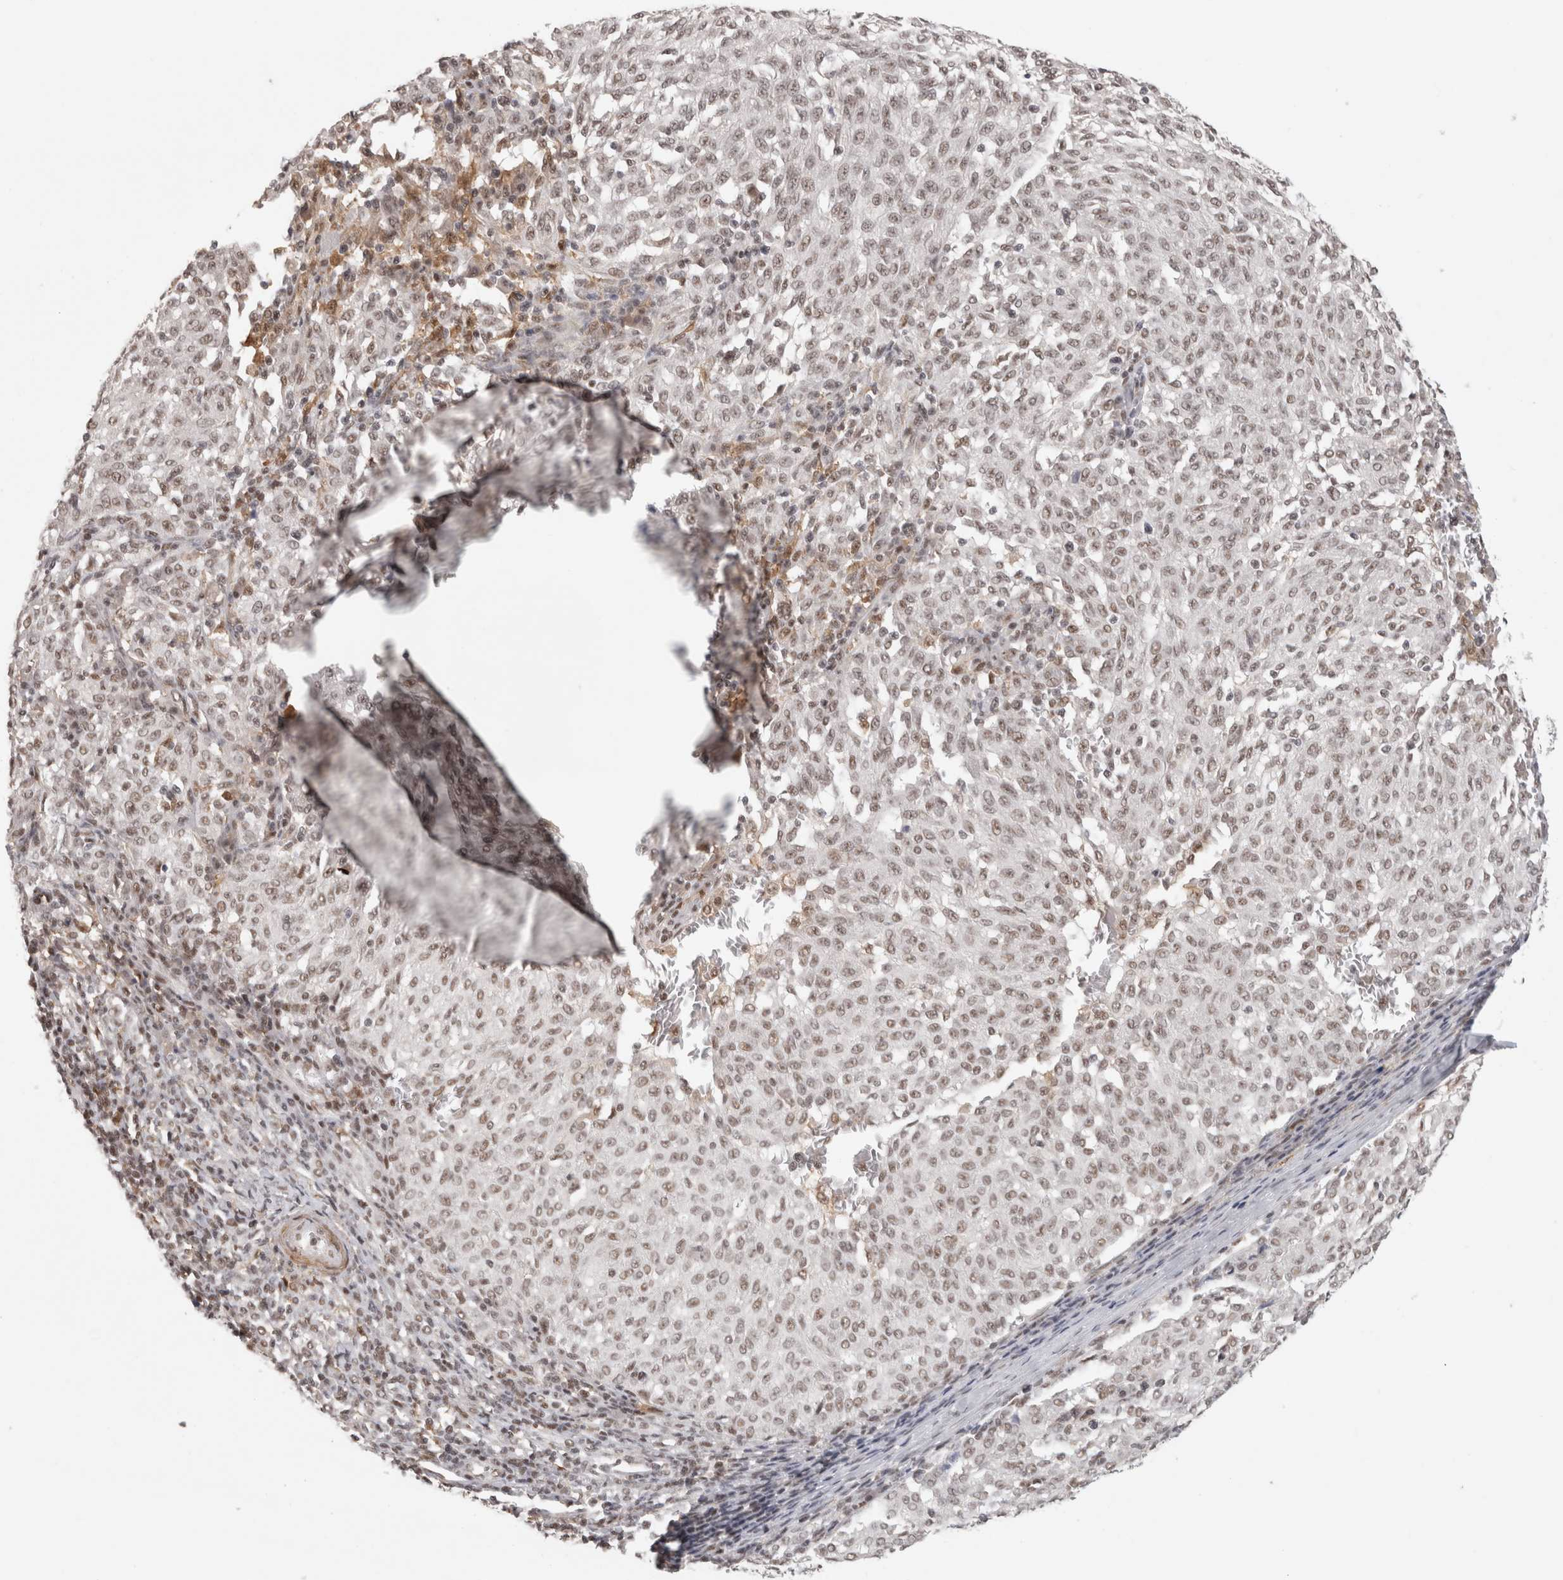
{"staining": {"intensity": "weak", "quantity": ">75%", "location": "nuclear"}, "tissue": "melanoma", "cell_type": "Tumor cells", "image_type": "cancer", "snomed": [{"axis": "morphology", "description": "Malignant melanoma, NOS"}, {"axis": "topography", "description": "Skin"}], "caption": "Immunohistochemistry (IHC) (DAB) staining of melanoma shows weak nuclear protein staining in approximately >75% of tumor cells.", "gene": "ZNF830", "patient": {"sex": "female", "age": 72}}